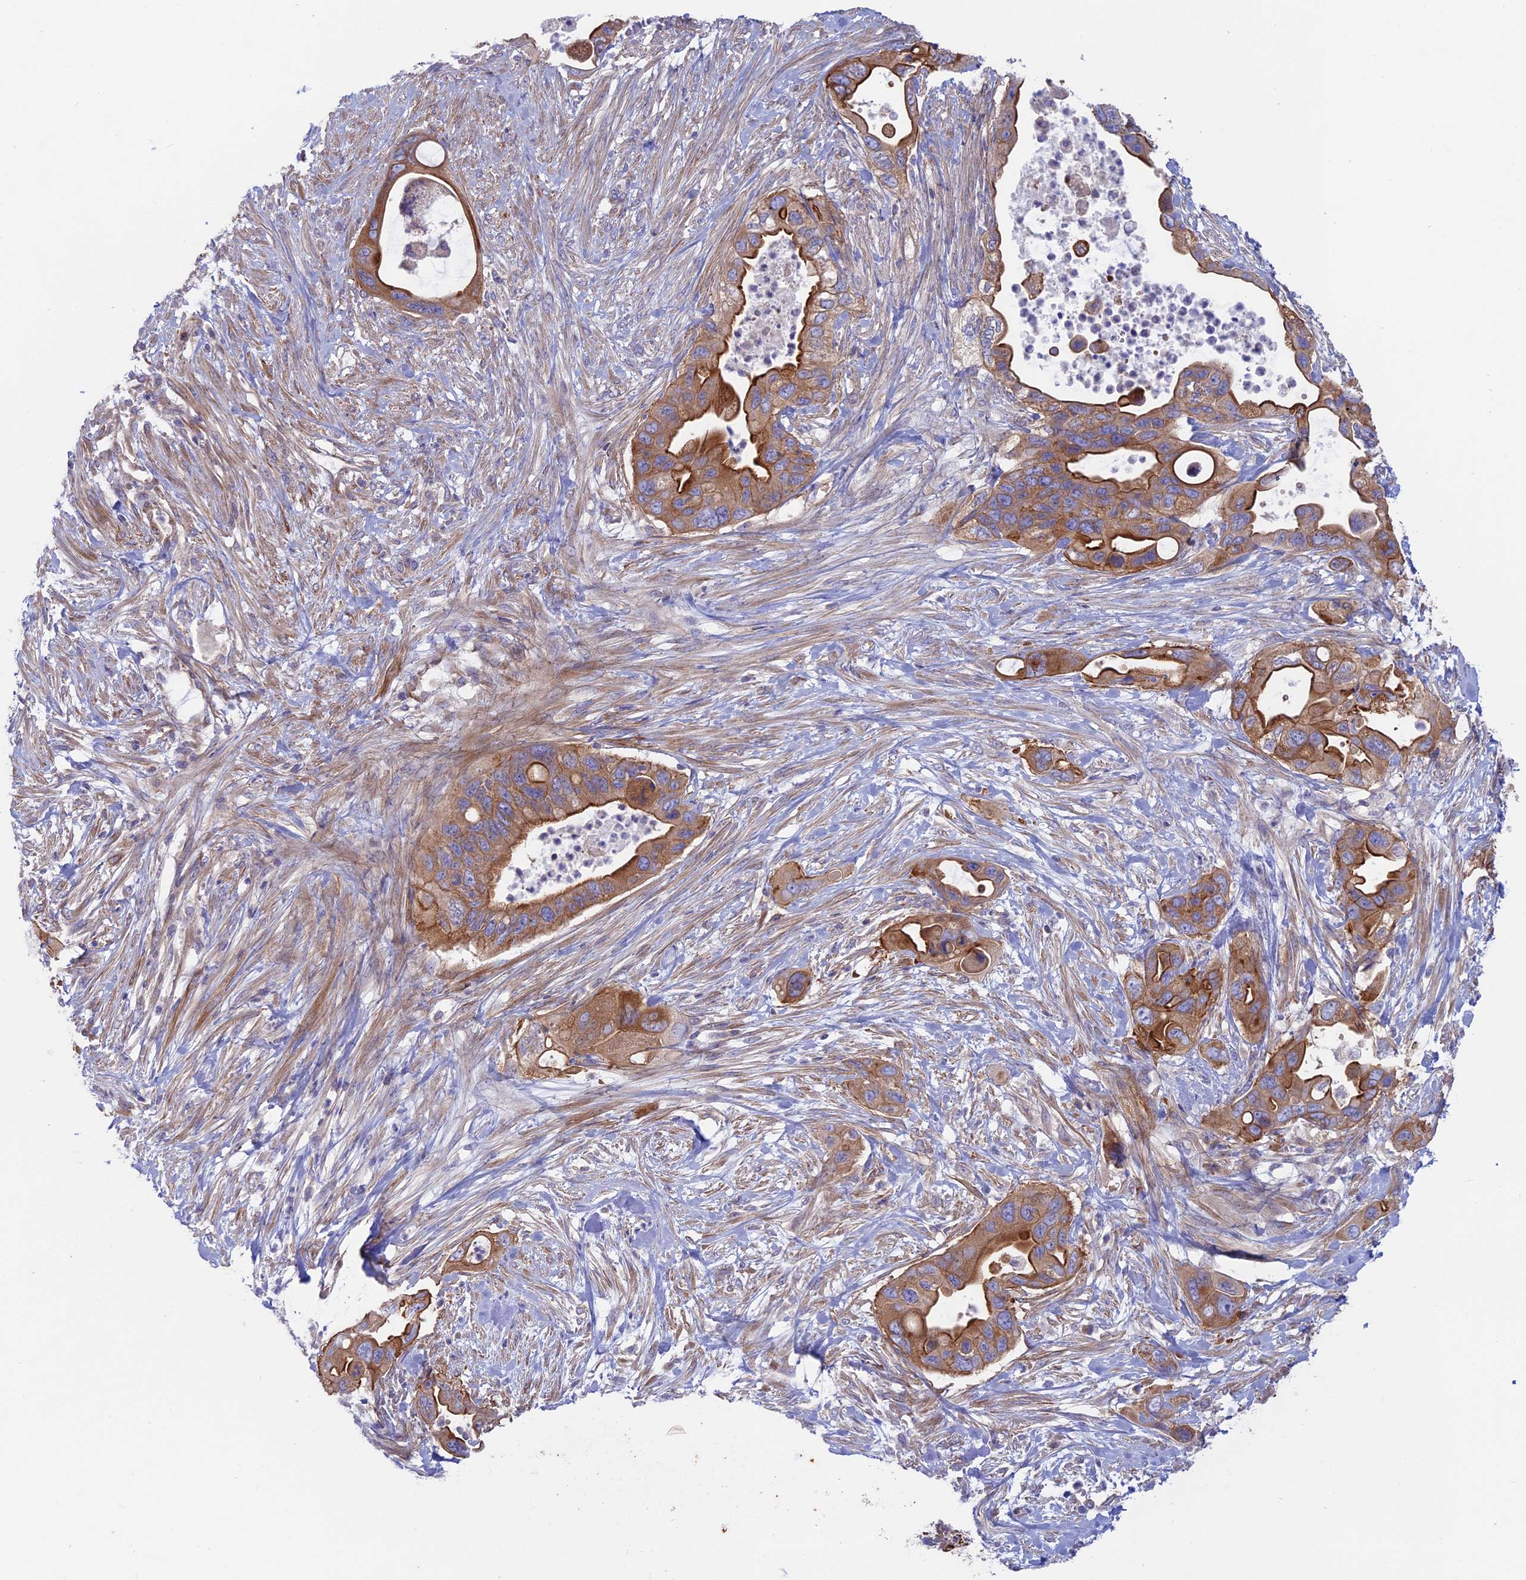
{"staining": {"intensity": "strong", "quantity": ">75%", "location": "cytoplasmic/membranous"}, "tissue": "pancreatic cancer", "cell_type": "Tumor cells", "image_type": "cancer", "snomed": [{"axis": "morphology", "description": "Adenocarcinoma, NOS"}, {"axis": "topography", "description": "Pancreas"}], "caption": "A high-resolution photomicrograph shows IHC staining of pancreatic cancer, which reveals strong cytoplasmic/membranous positivity in approximately >75% of tumor cells.", "gene": "MYO5B", "patient": {"sex": "female", "age": 71}}